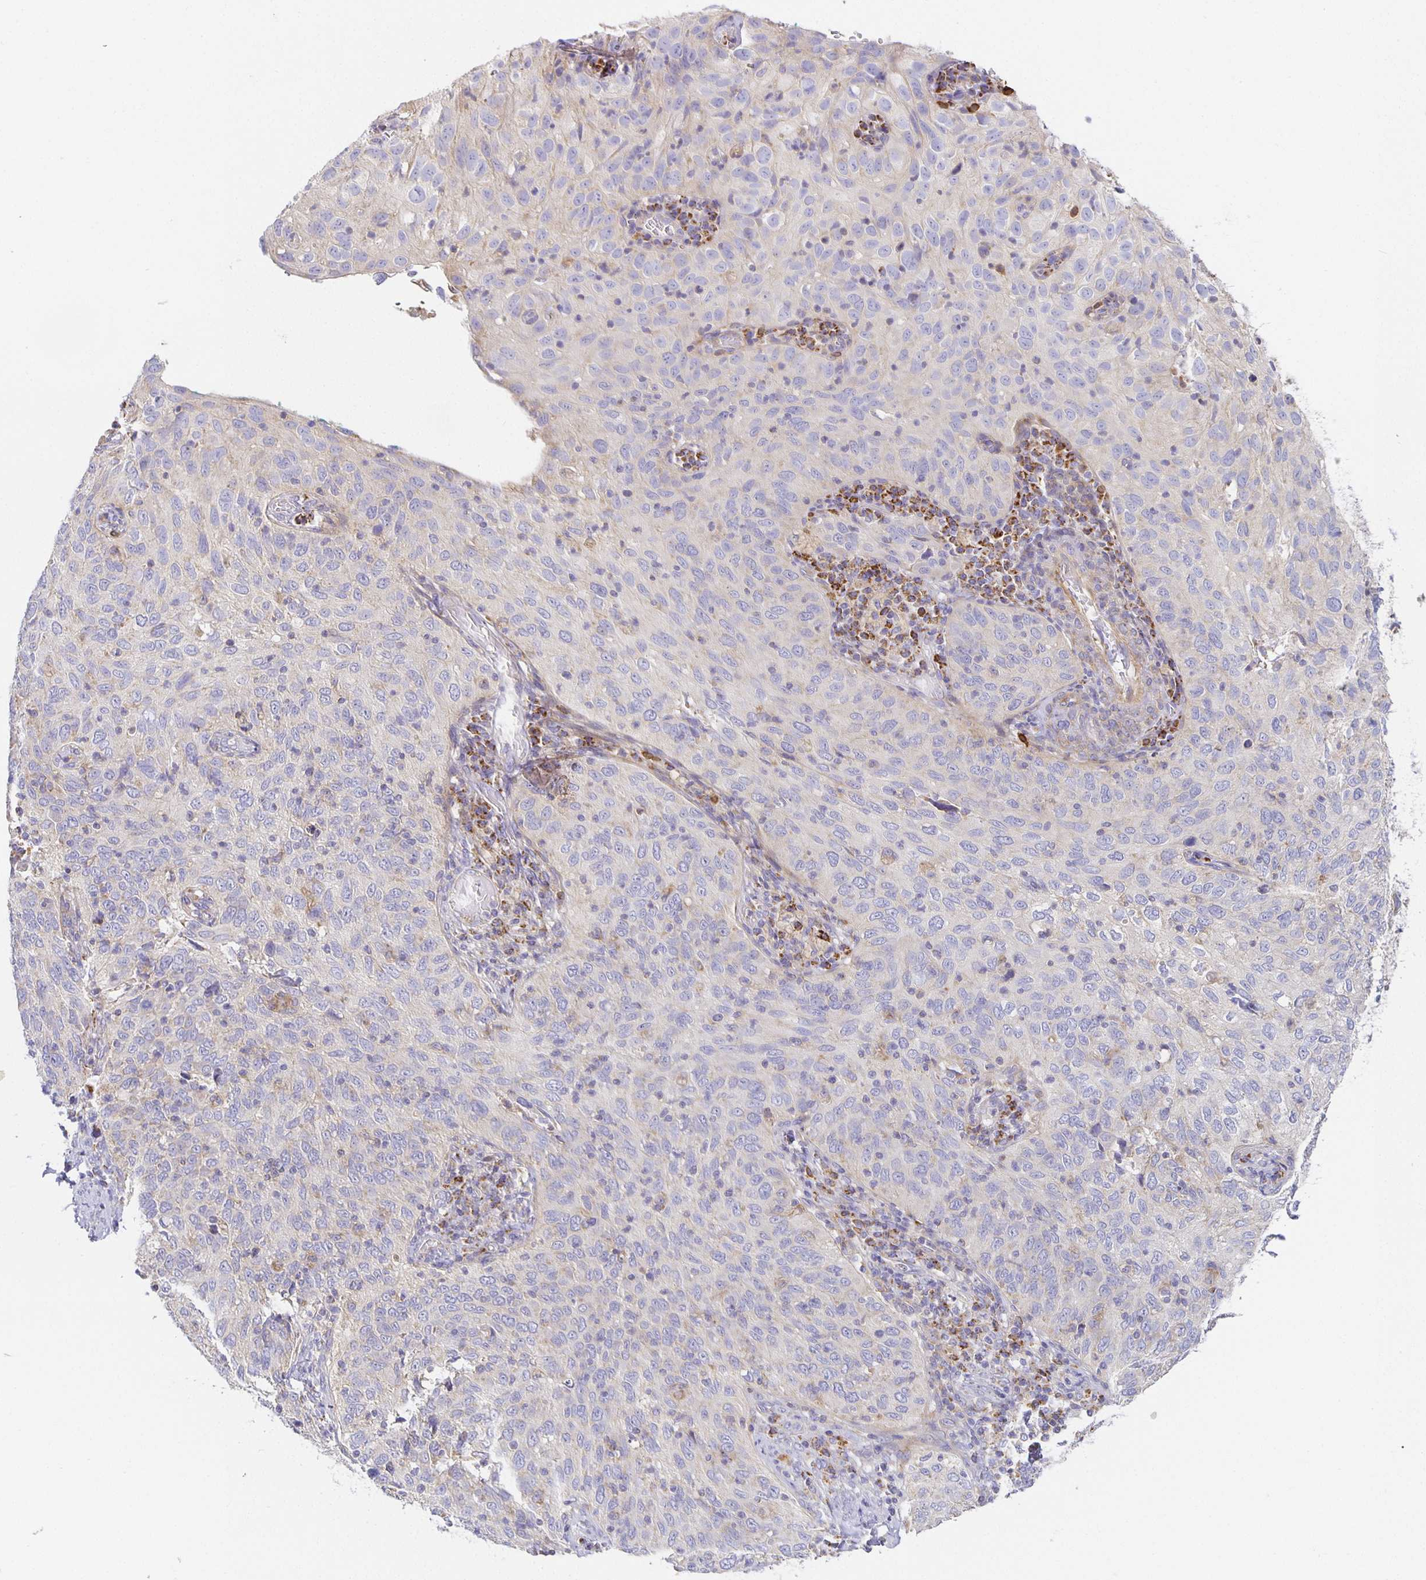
{"staining": {"intensity": "negative", "quantity": "none", "location": "none"}, "tissue": "cervical cancer", "cell_type": "Tumor cells", "image_type": "cancer", "snomed": [{"axis": "morphology", "description": "Squamous cell carcinoma, NOS"}, {"axis": "topography", "description": "Cervix"}], "caption": "Histopathology image shows no significant protein expression in tumor cells of squamous cell carcinoma (cervical).", "gene": "FLRT3", "patient": {"sex": "female", "age": 52}}